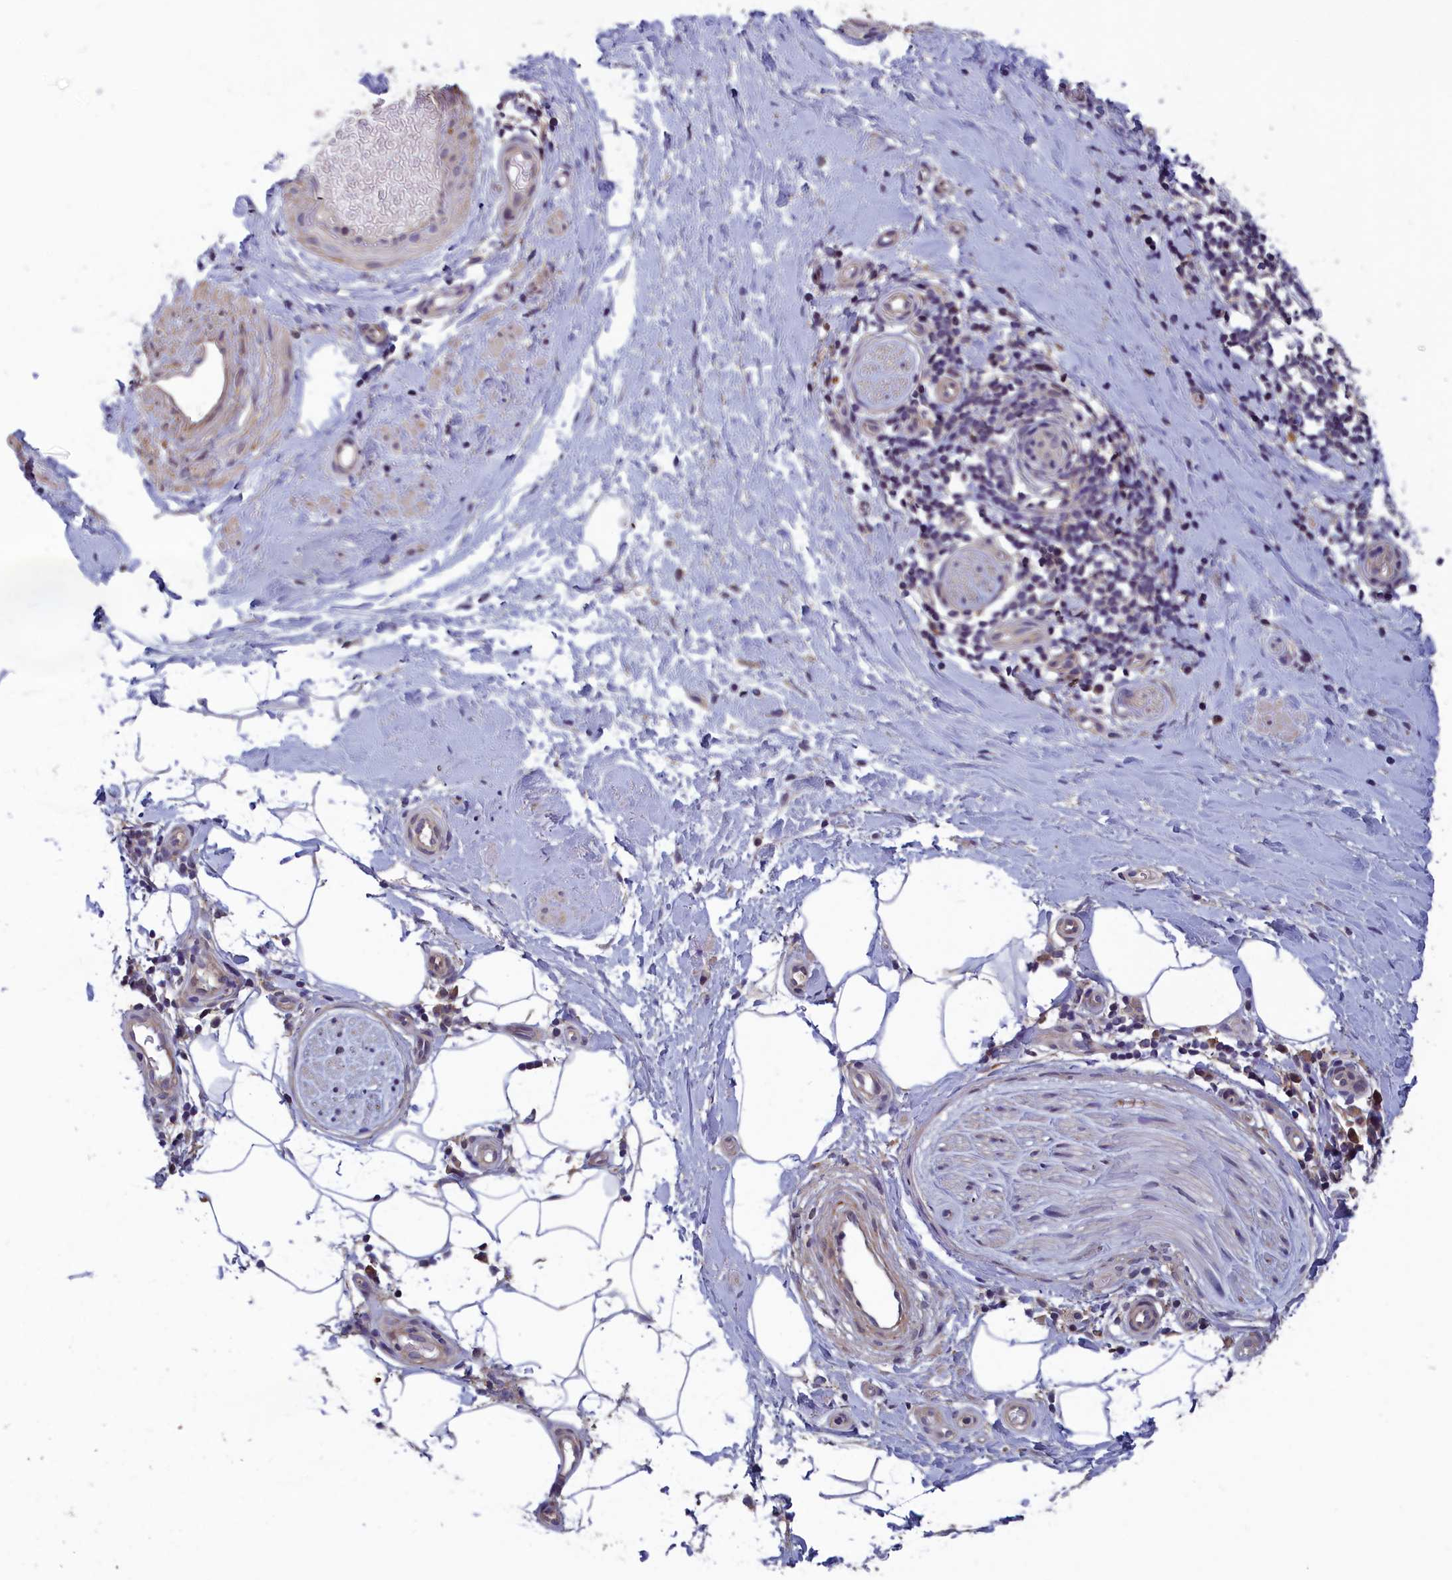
{"staining": {"intensity": "negative", "quantity": "none", "location": "none"}, "tissue": "adipose tissue", "cell_type": "Adipocytes", "image_type": "normal", "snomed": [{"axis": "morphology", "description": "Normal tissue, NOS"}, {"axis": "topography", "description": "Soft tissue"}, {"axis": "topography", "description": "Adipose tissue"}, {"axis": "topography", "description": "Vascular tissue"}, {"axis": "topography", "description": "Peripheral nerve tissue"}], "caption": "IHC of unremarkable adipose tissue exhibits no staining in adipocytes. Brightfield microscopy of immunohistochemistry (IHC) stained with DAB (3,3'-diaminobenzidine) (brown) and hematoxylin (blue), captured at high magnification.", "gene": "HECA", "patient": {"sex": "male", "age": 74}}